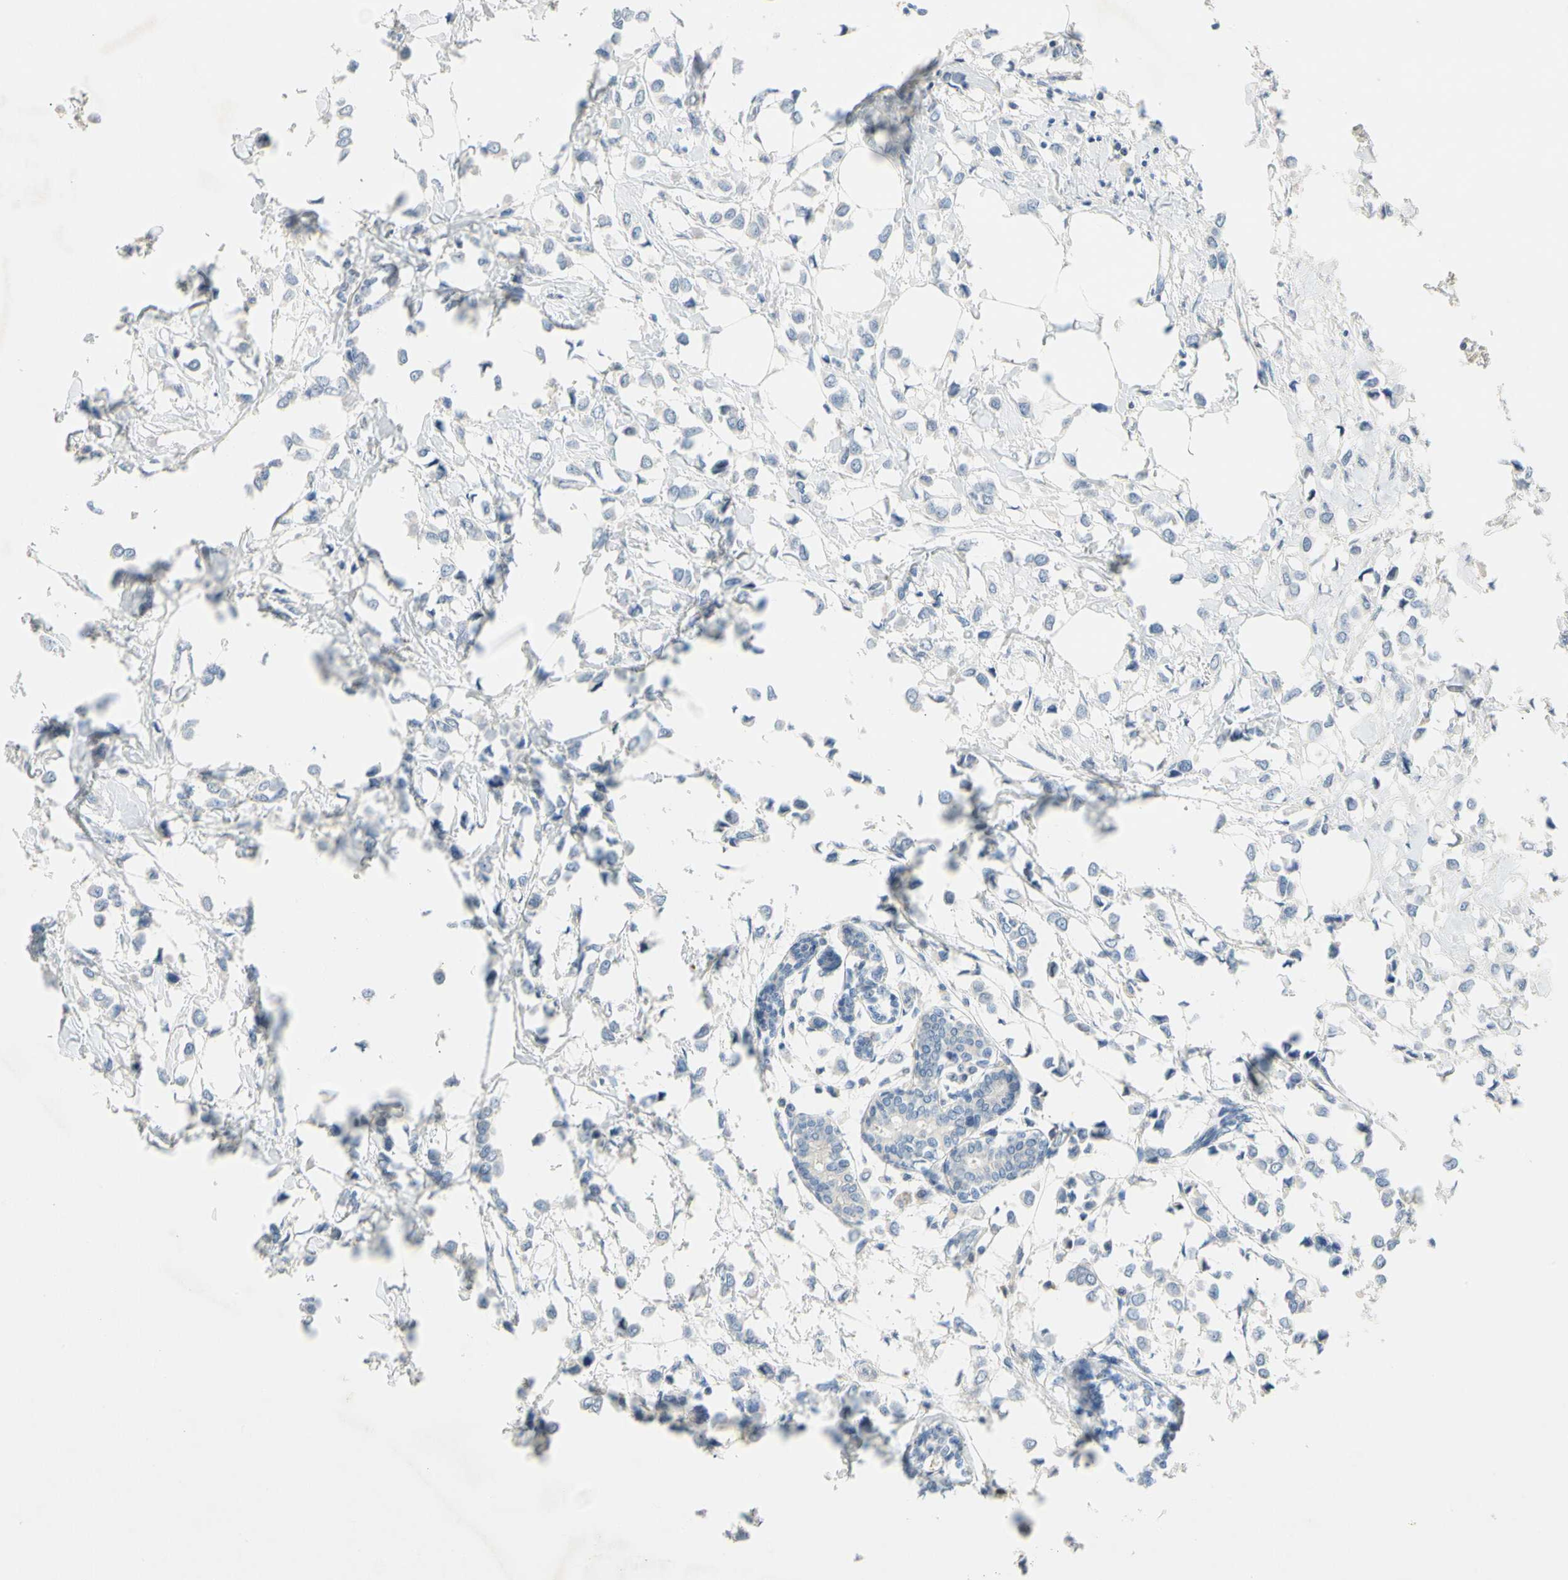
{"staining": {"intensity": "negative", "quantity": "none", "location": "none"}, "tissue": "breast cancer", "cell_type": "Tumor cells", "image_type": "cancer", "snomed": [{"axis": "morphology", "description": "Lobular carcinoma"}, {"axis": "topography", "description": "Breast"}], "caption": "Tumor cells are negative for brown protein staining in lobular carcinoma (breast).", "gene": "CCM2L", "patient": {"sex": "female", "age": 51}}